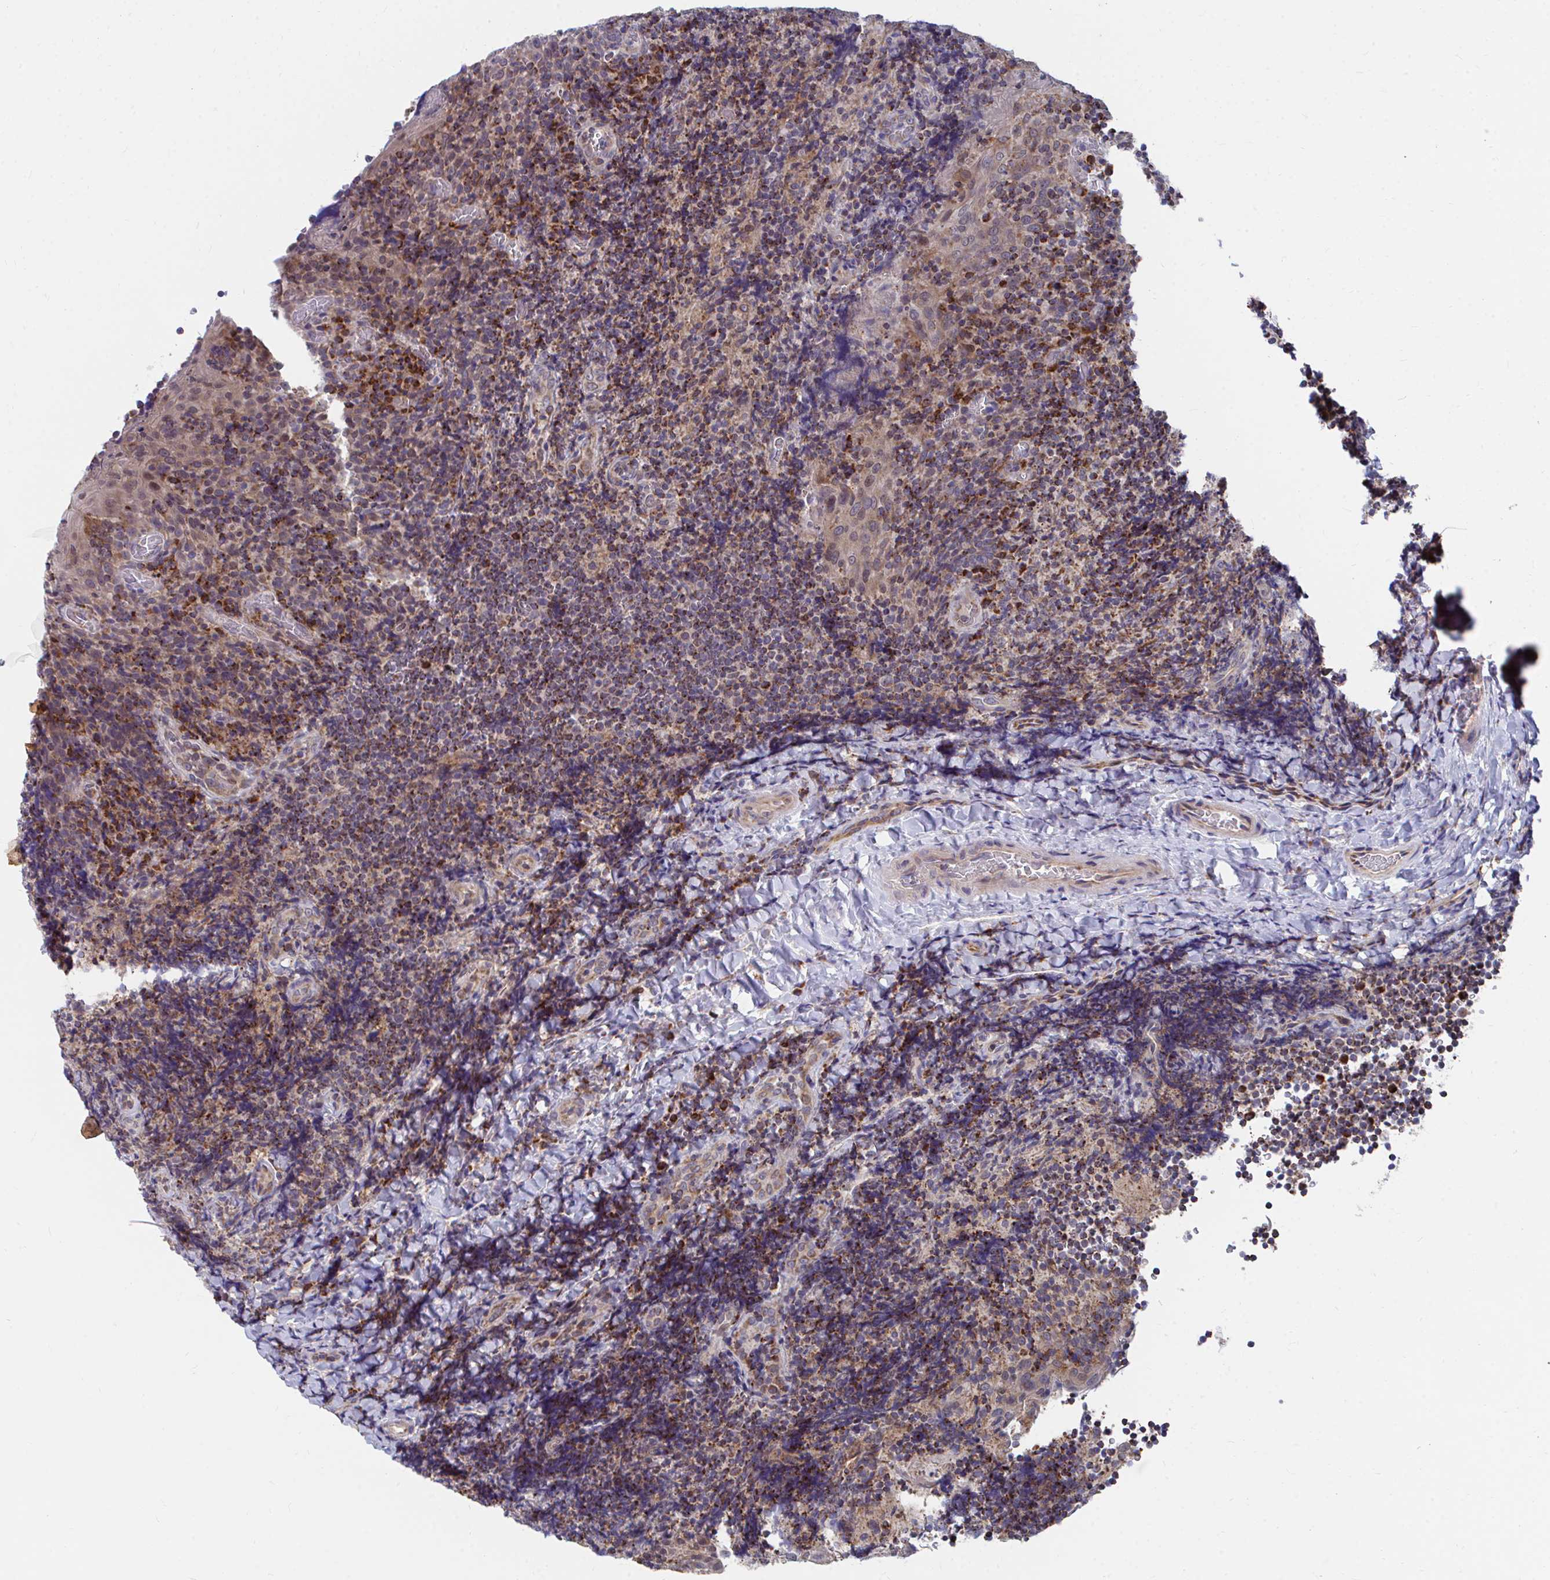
{"staining": {"intensity": "moderate", "quantity": "25%-75%", "location": "cytoplasmic/membranous"}, "tissue": "tonsil", "cell_type": "Non-germinal center cells", "image_type": "normal", "snomed": [{"axis": "morphology", "description": "Normal tissue, NOS"}, {"axis": "topography", "description": "Tonsil"}], "caption": "Immunohistochemistry (IHC) staining of normal tonsil, which exhibits medium levels of moderate cytoplasmic/membranous positivity in approximately 25%-75% of non-germinal center cells indicating moderate cytoplasmic/membranous protein expression. The staining was performed using DAB (brown) for protein detection and nuclei were counterstained in hematoxylin (blue).", "gene": "PEX3", "patient": {"sex": "male", "age": 17}}